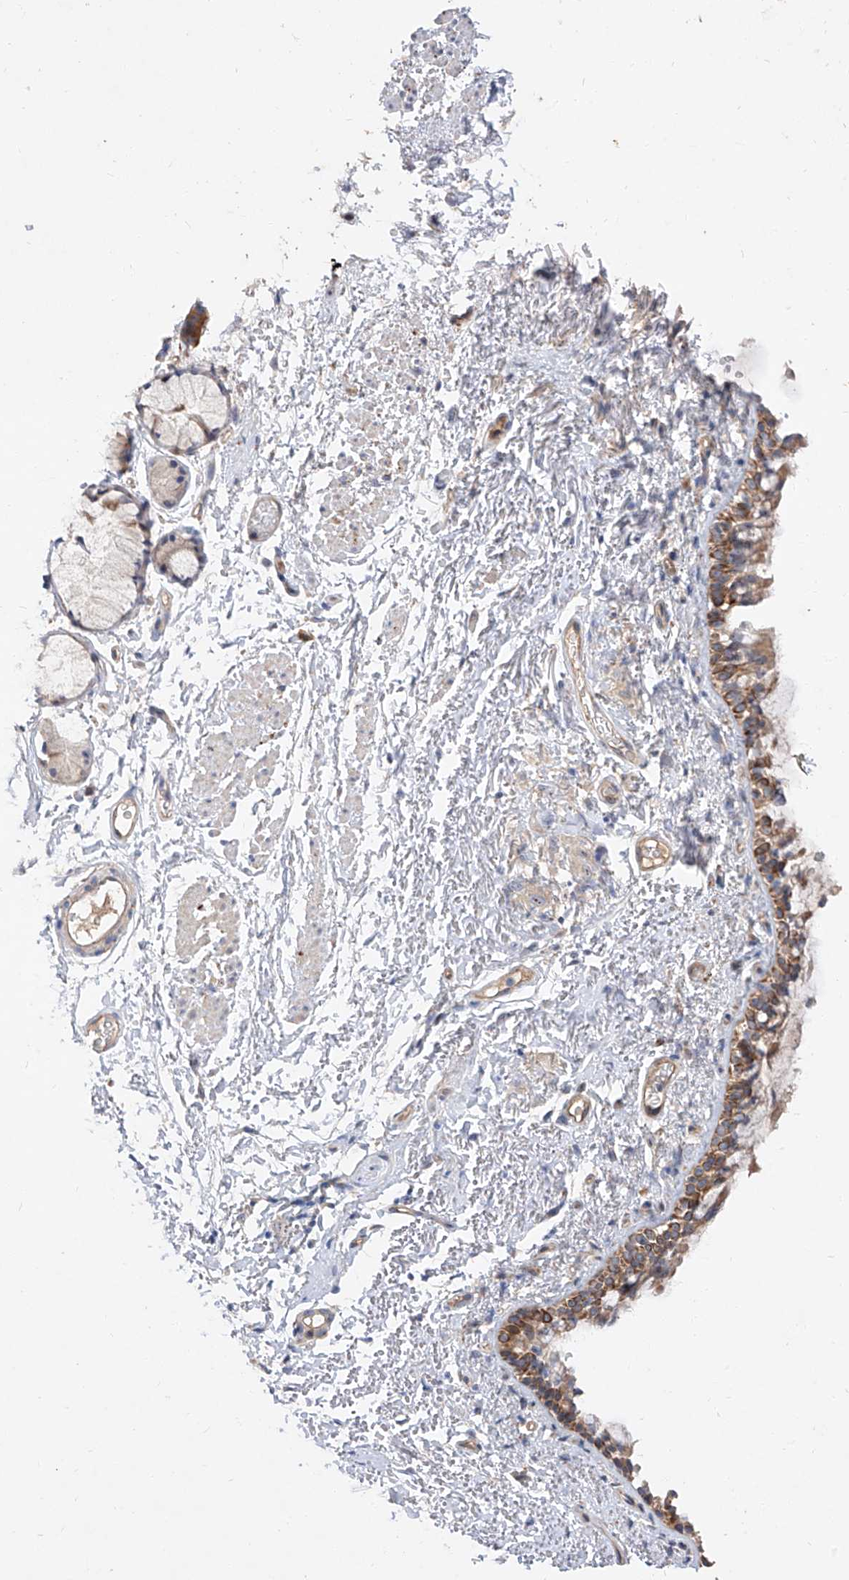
{"staining": {"intensity": "moderate", "quantity": ">75%", "location": "cytoplasmic/membranous"}, "tissue": "bronchus", "cell_type": "Respiratory epithelial cells", "image_type": "normal", "snomed": [{"axis": "morphology", "description": "Normal tissue, NOS"}, {"axis": "topography", "description": "Cartilage tissue"}, {"axis": "topography", "description": "Bronchus"}], "caption": "This is a micrograph of immunohistochemistry staining of unremarkable bronchus, which shows moderate expression in the cytoplasmic/membranous of respiratory epithelial cells.", "gene": "DIRAS3", "patient": {"sex": "female", "age": 73}}